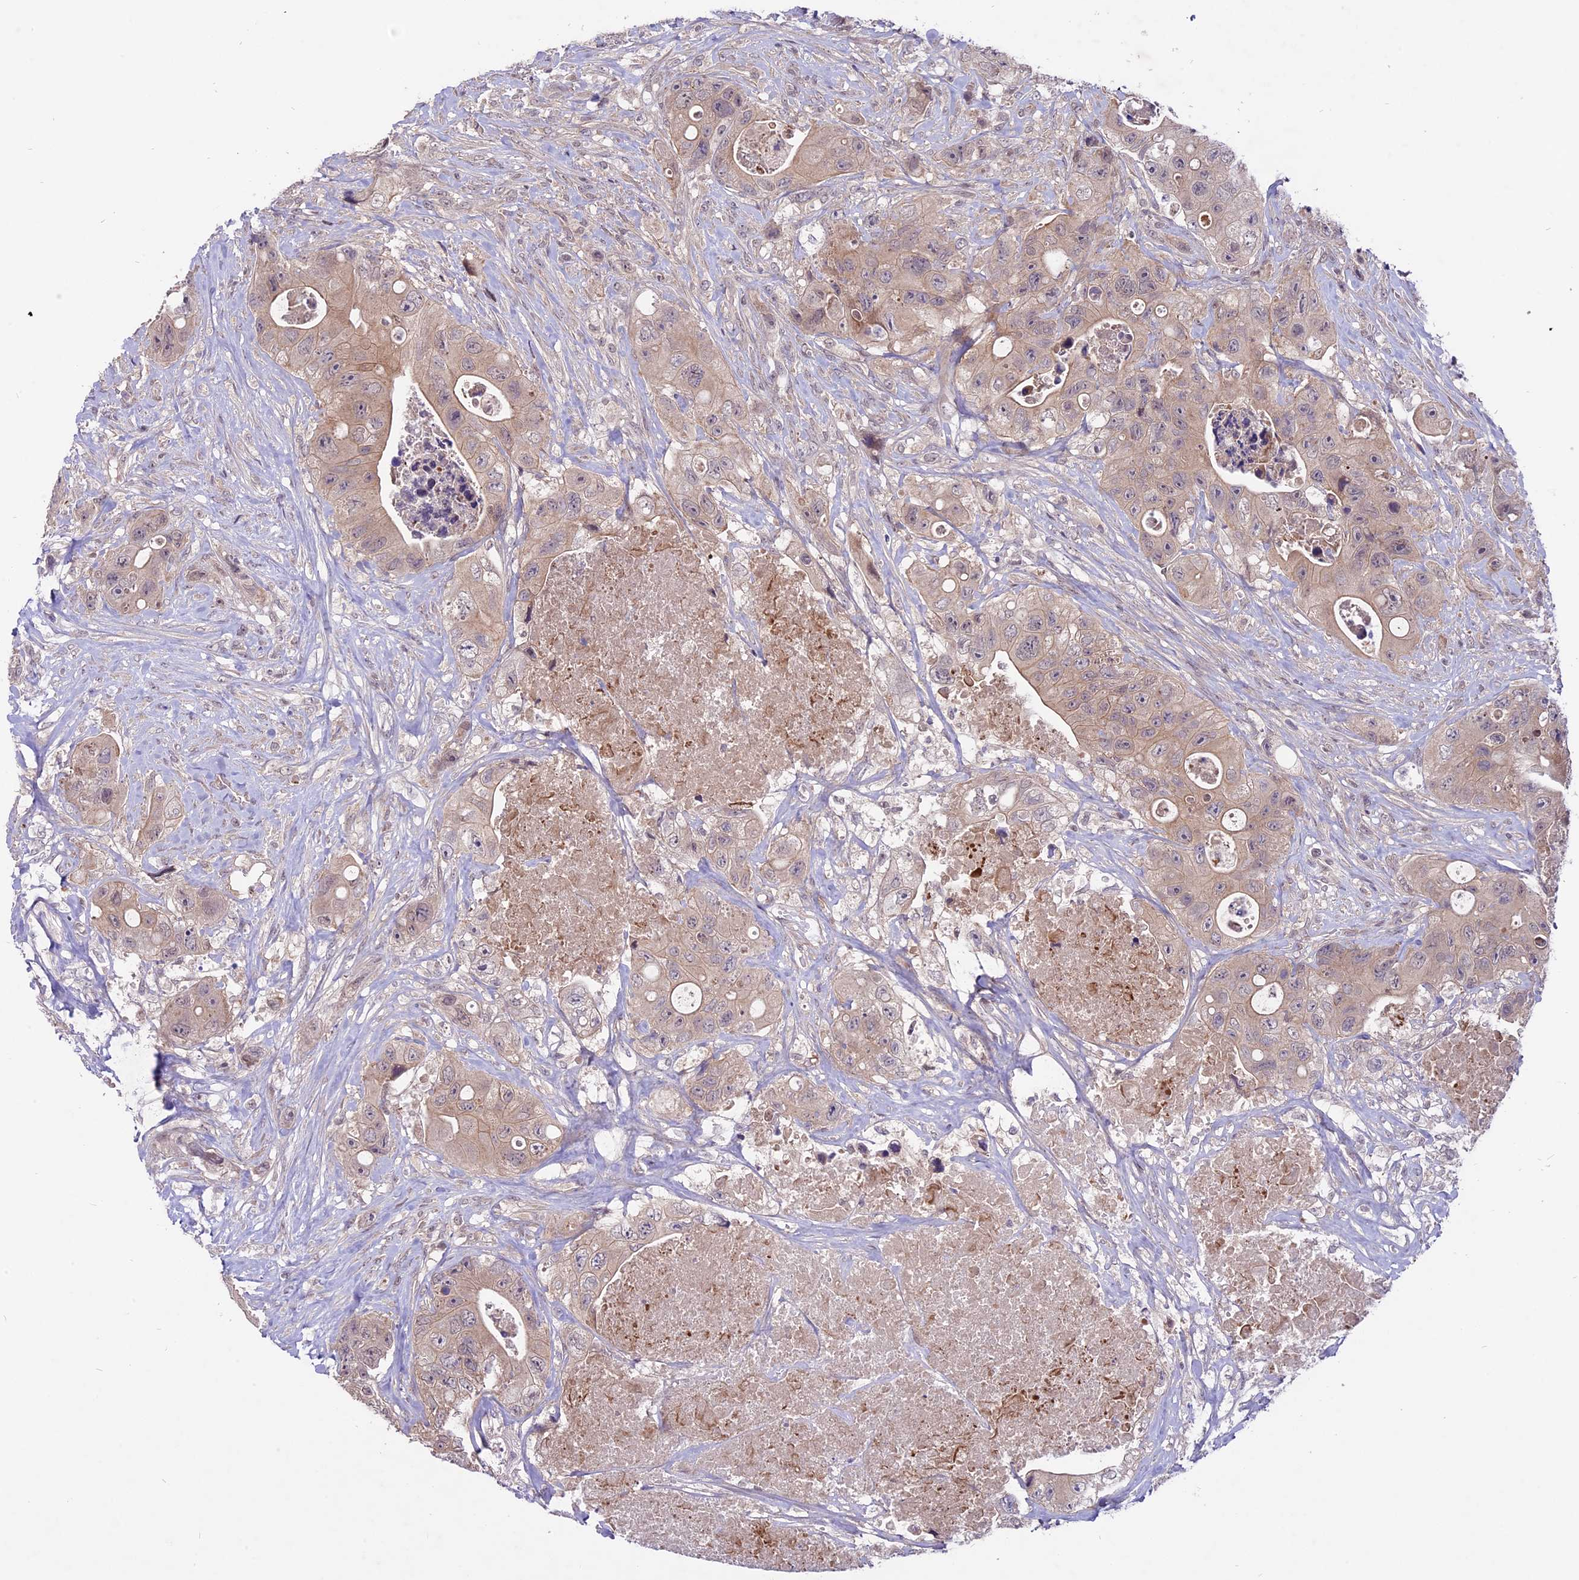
{"staining": {"intensity": "weak", "quantity": "<25%", "location": "cytoplasmic/membranous"}, "tissue": "colorectal cancer", "cell_type": "Tumor cells", "image_type": "cancer", "snomed": [{"axis": "morphology", "description": "Adenocarcinoma, NOS"}, {"axis": "topography", "description": "Colon"}], "caption": "A micrograph of colorectal cancer (adenocarcinoma) stained for a protein displays no brown staining in tumor cells.", "gene": "SPRED1", "patient": {"sex": "female", "age": 46}}